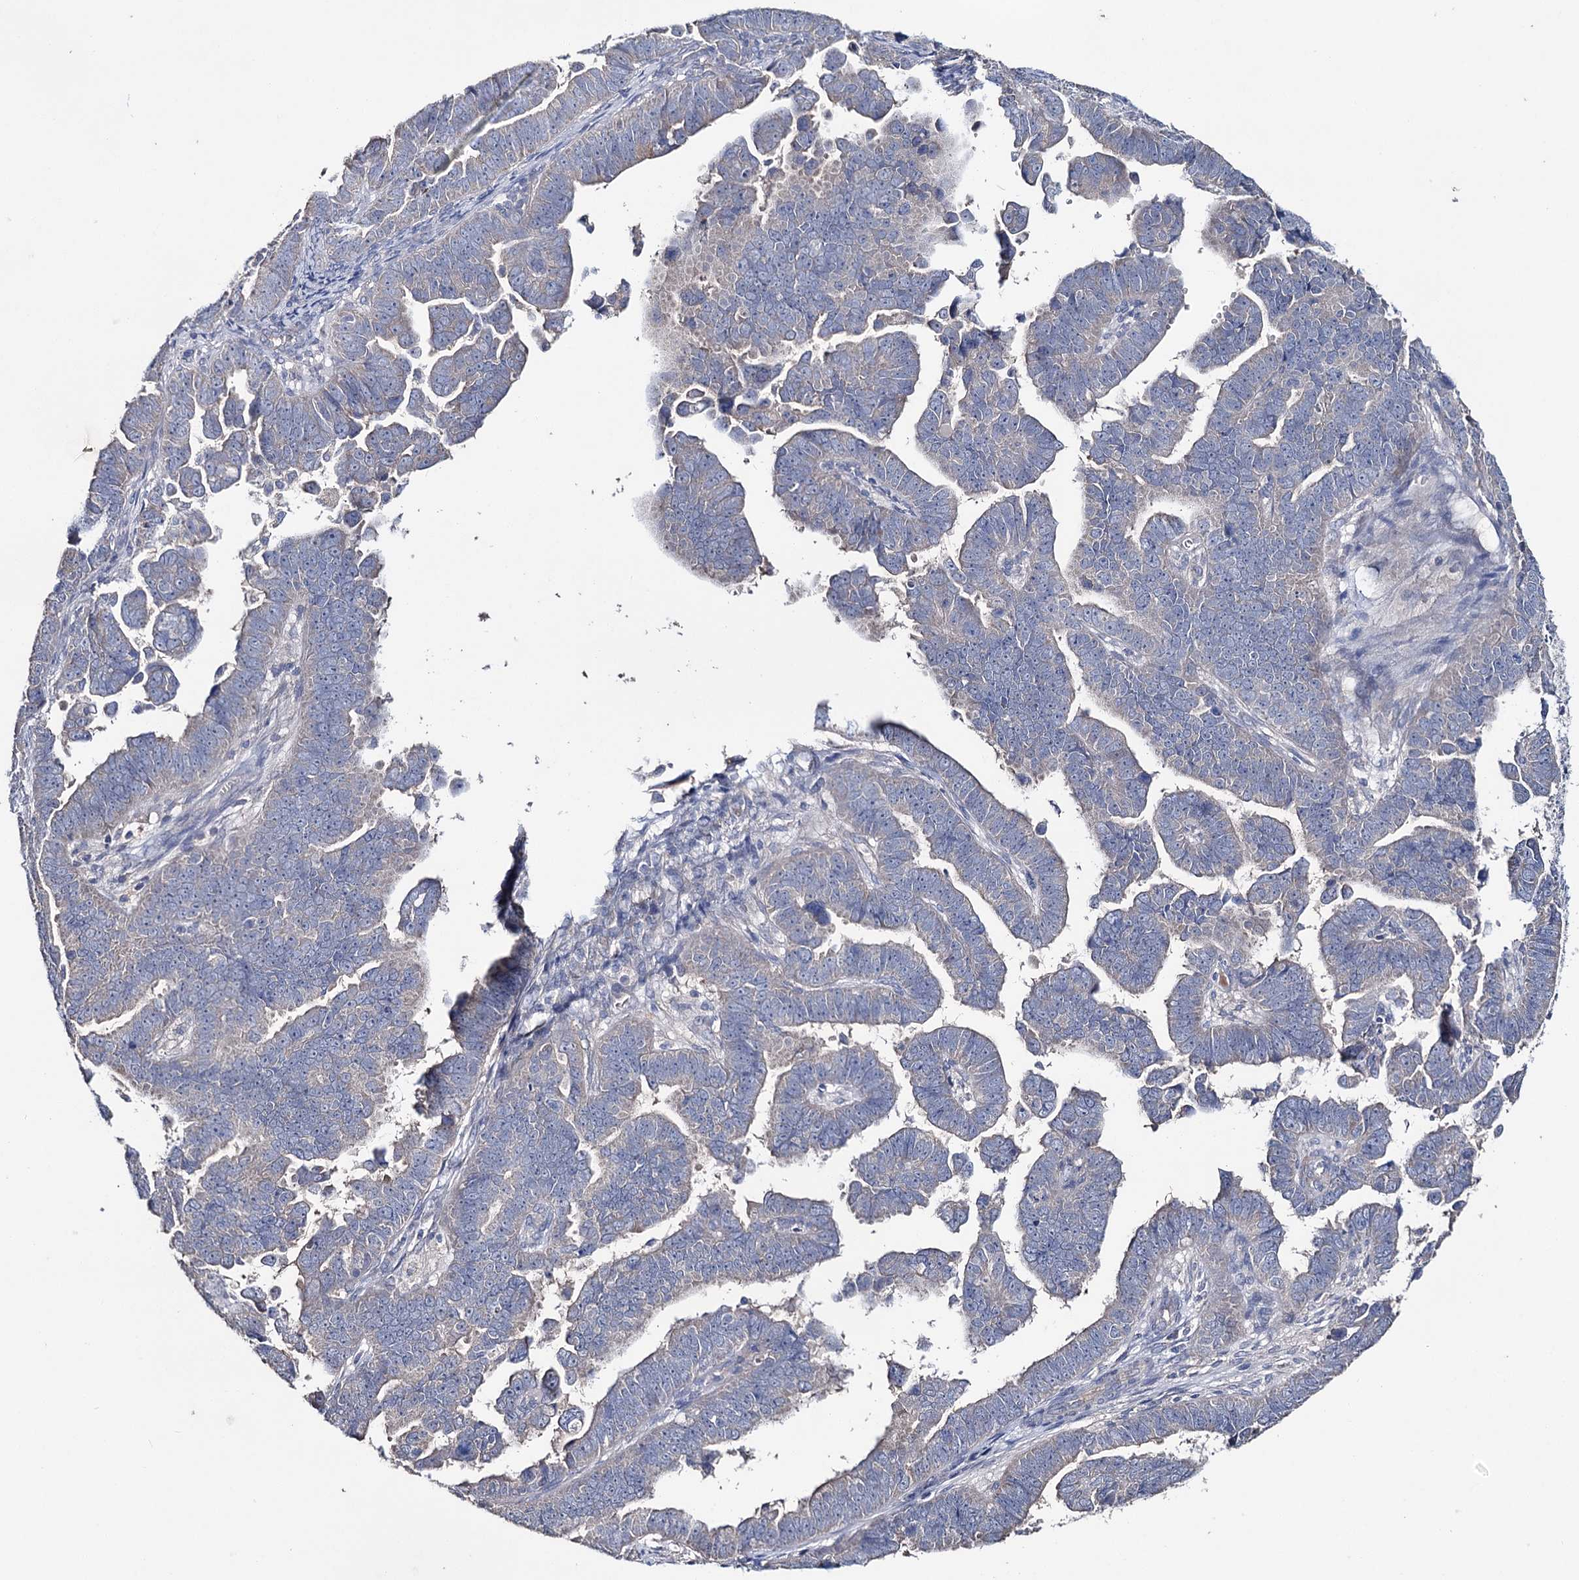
{"staining": {"intensity": "negative", "quantity": "none", "location": "none"}, "tissue": "endometrial cancer", "cell_type": "Tumor cells", "image_type": "cancer", "snomed": [{"axis": "morphology", "description": "Adenocarcinoma, NOS"}, {"axis": "topography", "description": "Endometrium"}], "caption": "An image of endometrial adenocarcinoma stained for a protein shows no brown staining in tumor cells.", "gene": "EPB41L5", "patient": {"sex": "female", "age": 75}}